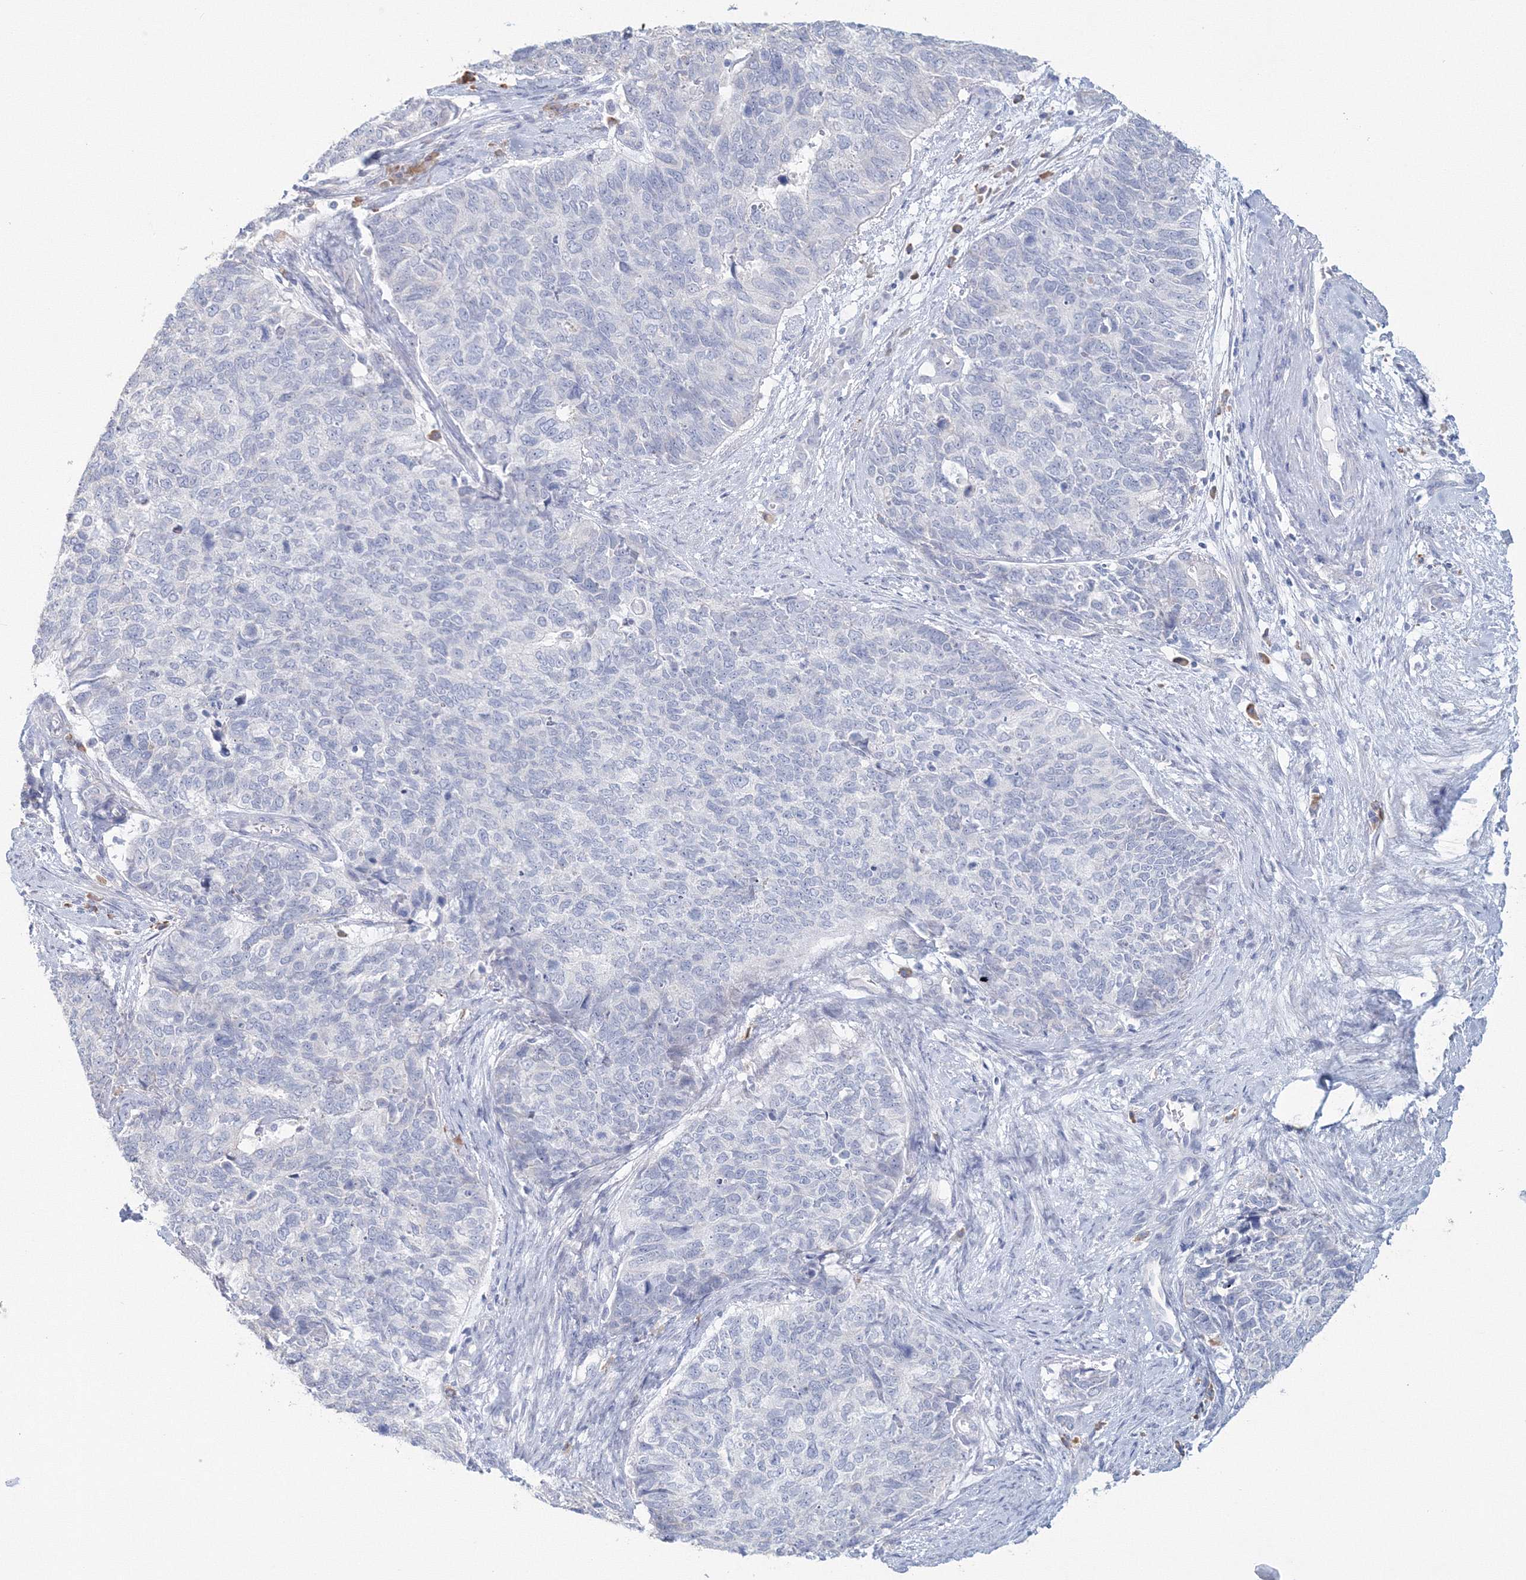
{"staining": {"intensity": "negative", "quantity": "none", "location": "none"}, "tissue": "cervical cancer", "cell_type": "Tumor cells", "image_type": "cancer", "snomed": [{"axis": "morphology", "description": "Squamous cell carcinoma, NOS"}, {"axis": "topography", "description": "Cervix"}], "caption": "Immunohistochemical staining of cervical cancer demonstrates no significant staining in tumor cells. The staining is performed using DAB (3,3'-diaminobenzidine) brown chromogen with nuclei counter-stained in using hematoxylin.", "gene": "VSIG1", "patient": {"sex": "female", "age": 63}}